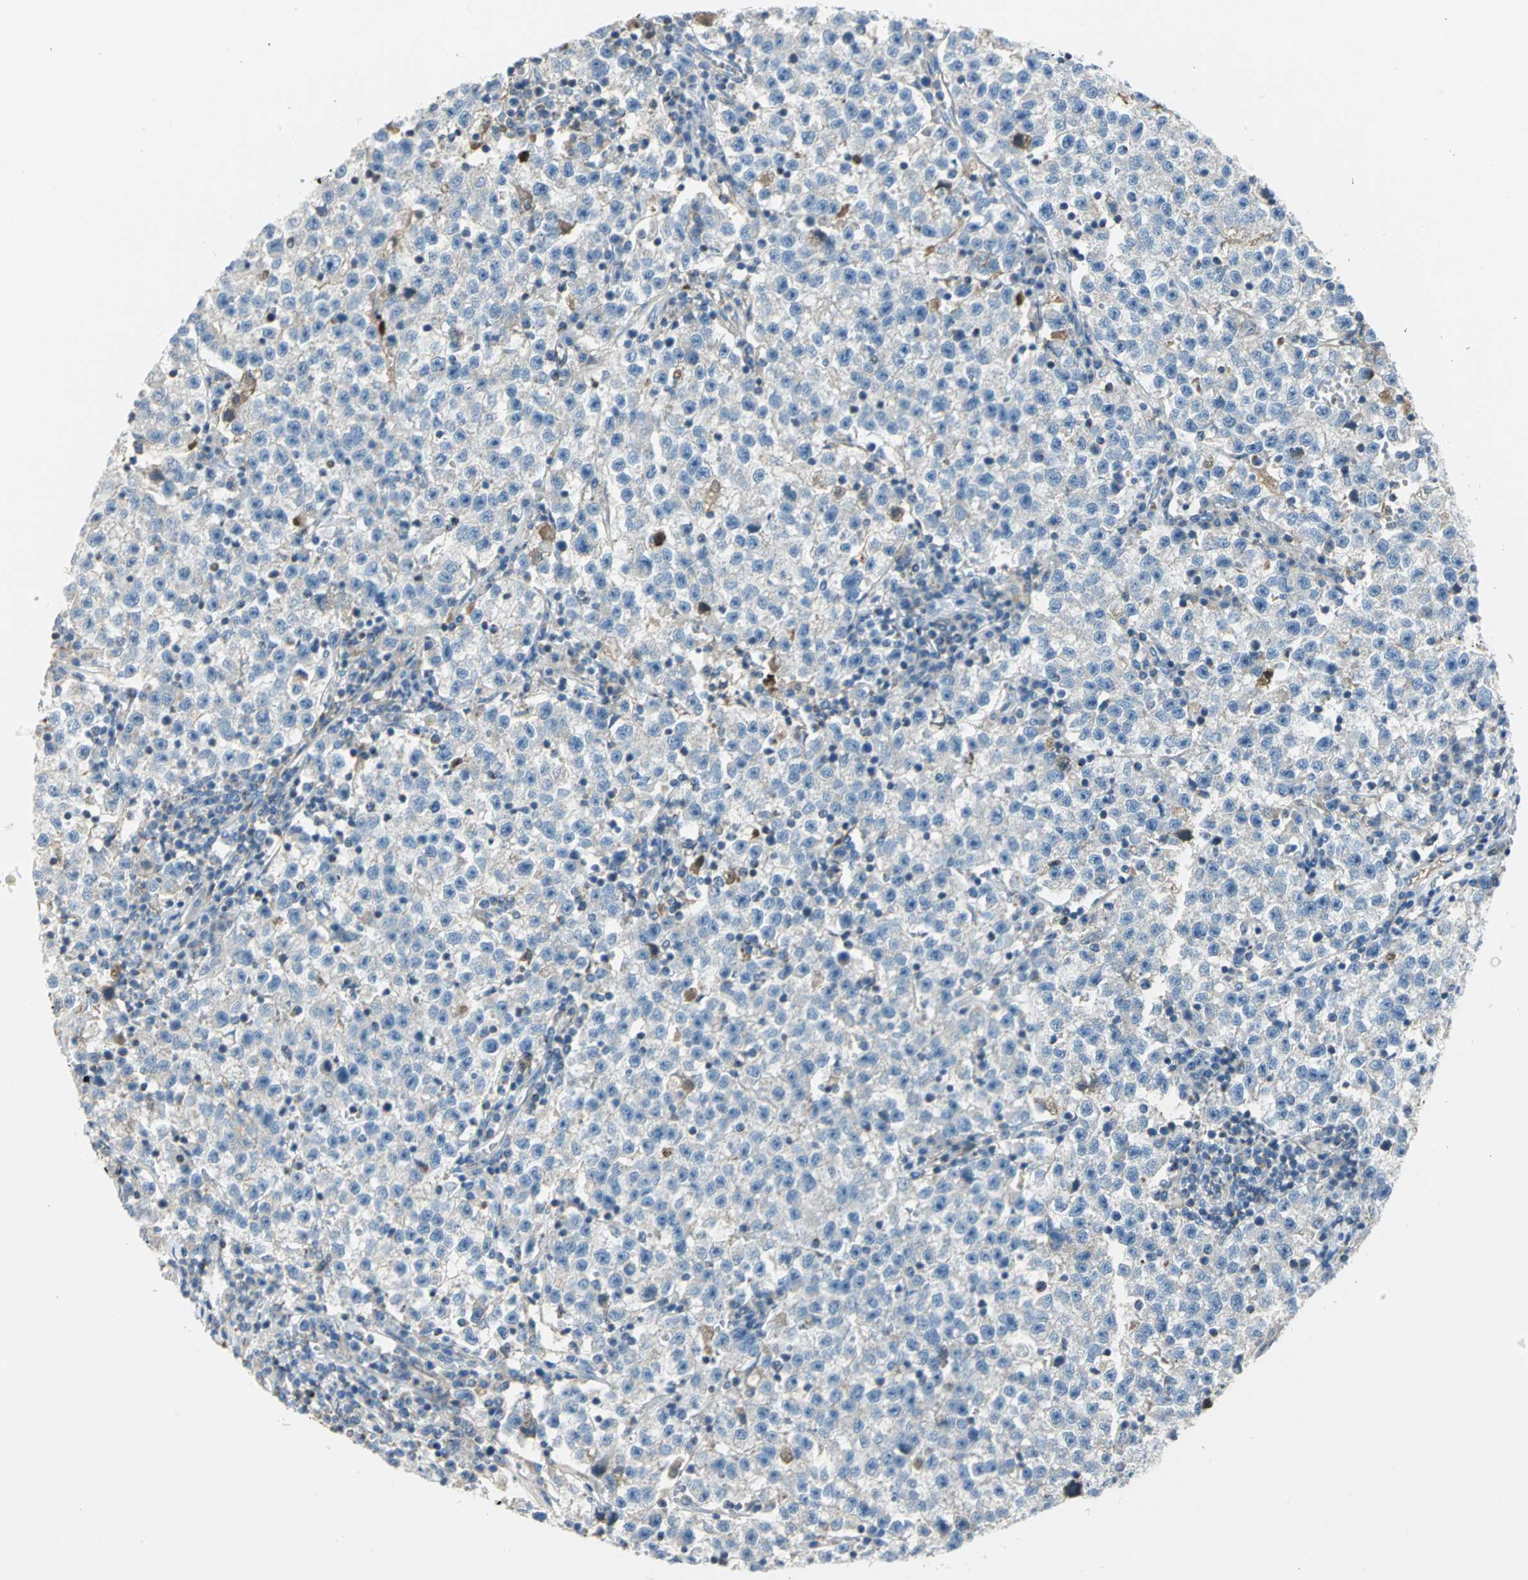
{"staining": {"intensity": "negative", "quantity": "none", "location": "none"}, "tissue": "testis cancer", "cell_type": "Tumor cells", "image_type": "cancer", "snomed": [{"axis": "morphology", "description": "Seminoma, NOS"}, {"axis": "topography", "description": "Testis"}], "caption": "The IHC image has no significant expression in tumor cells of seminoma (testis) tissue. (DAB (3,3'-diaminobenzidine) IHC, high magnification).", "gene": "ALOX15", "patient": {"sex": "male", "age": 22}}